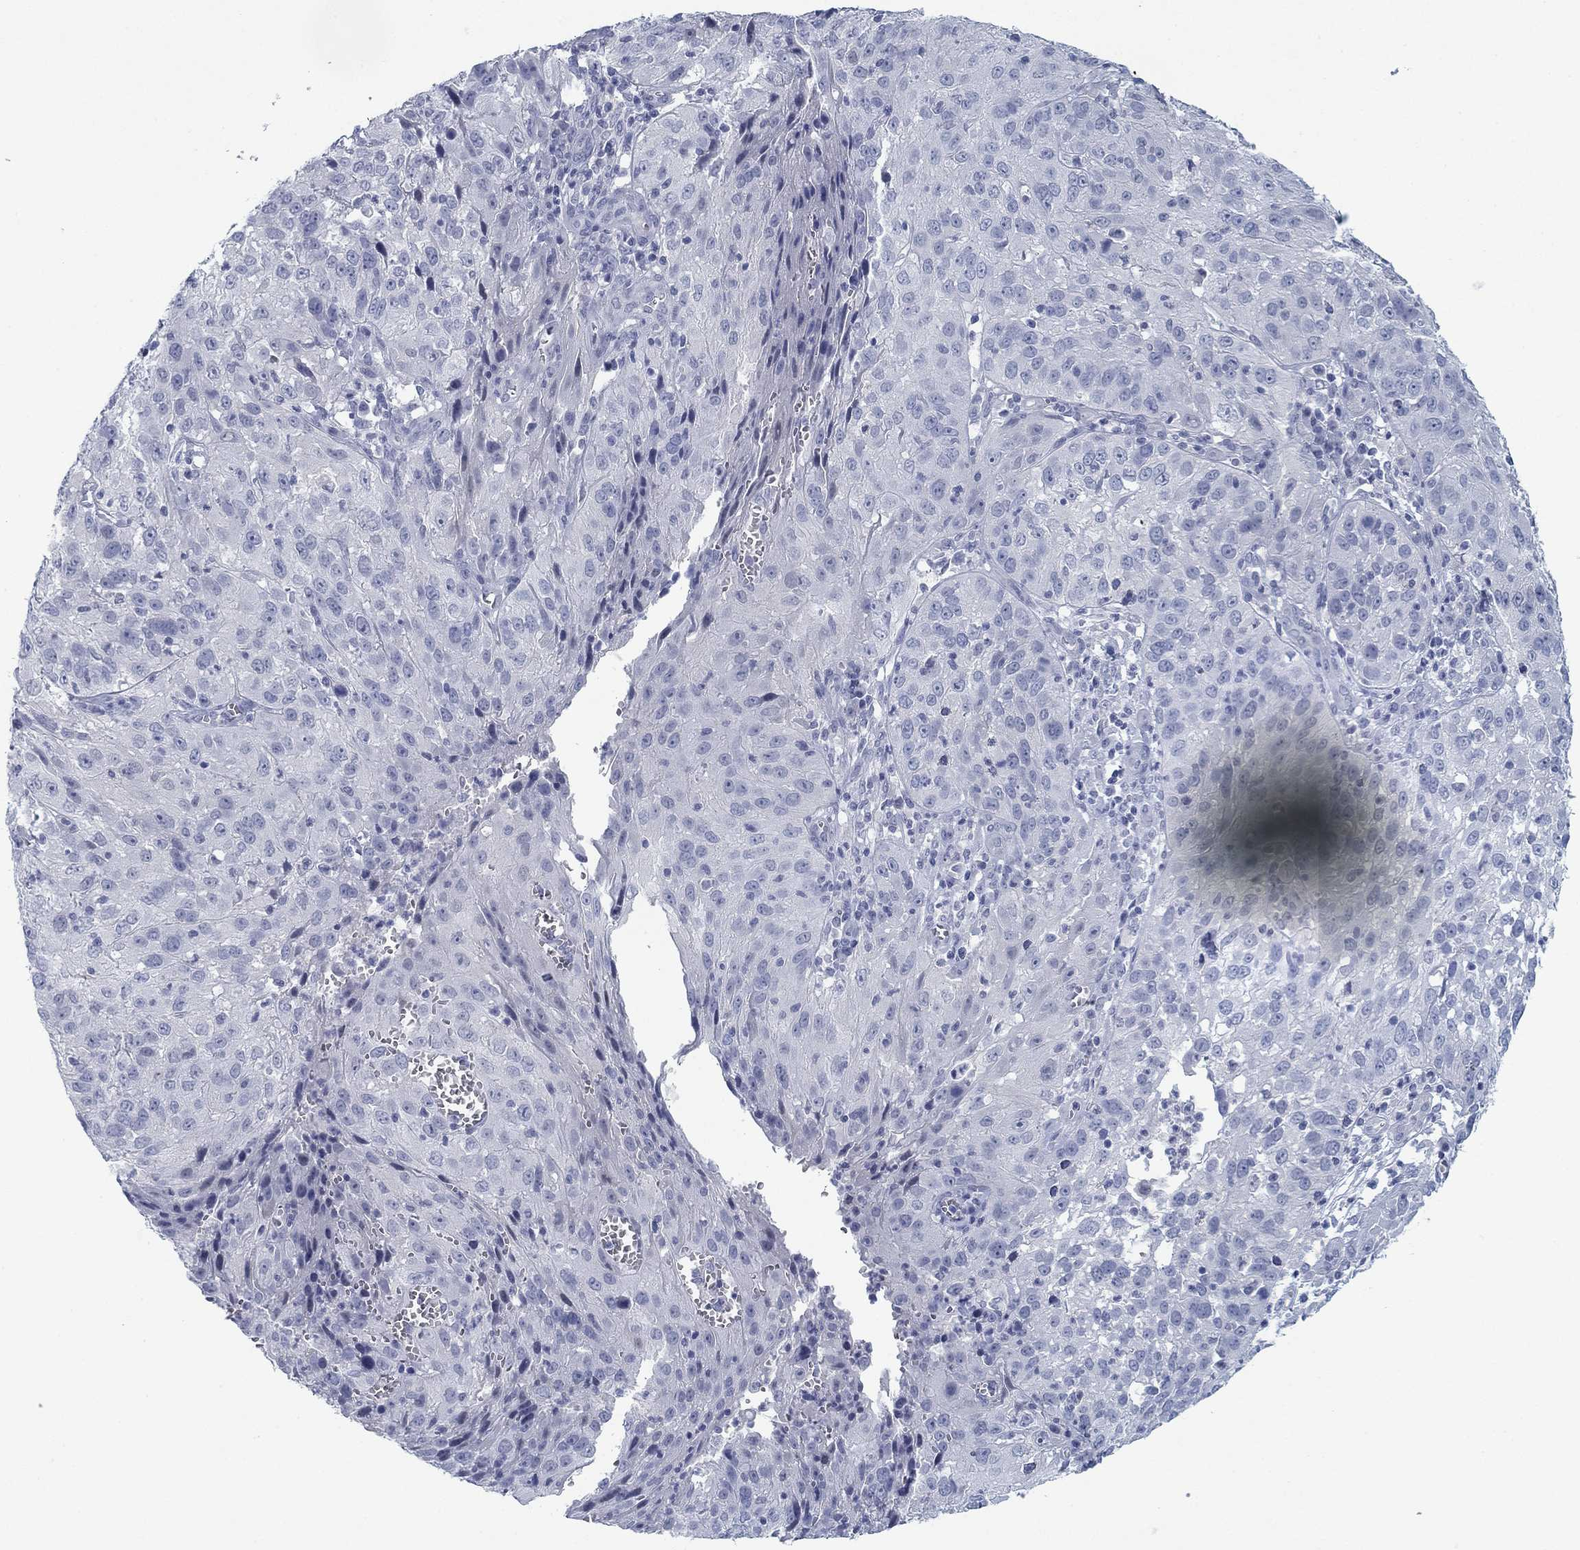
{"staining": {"intensity": "negative", "quantity": "none", "location": "none"}, "tissue": "cervical cancer", "cell_type": "Tumor cells", "image_type": "cancer", "snomed": [{"axis": "morphology", "description": "Squamous cell carcinoma, NOS"}, {"axis": "topography", "description": "Cervix"}], "caption": "Tumor cells show no significant protein positivity in squamous cell carcinoma (cervical).", "gene": "DNAL1", "patient": {"sex": "female", "age": 32}}